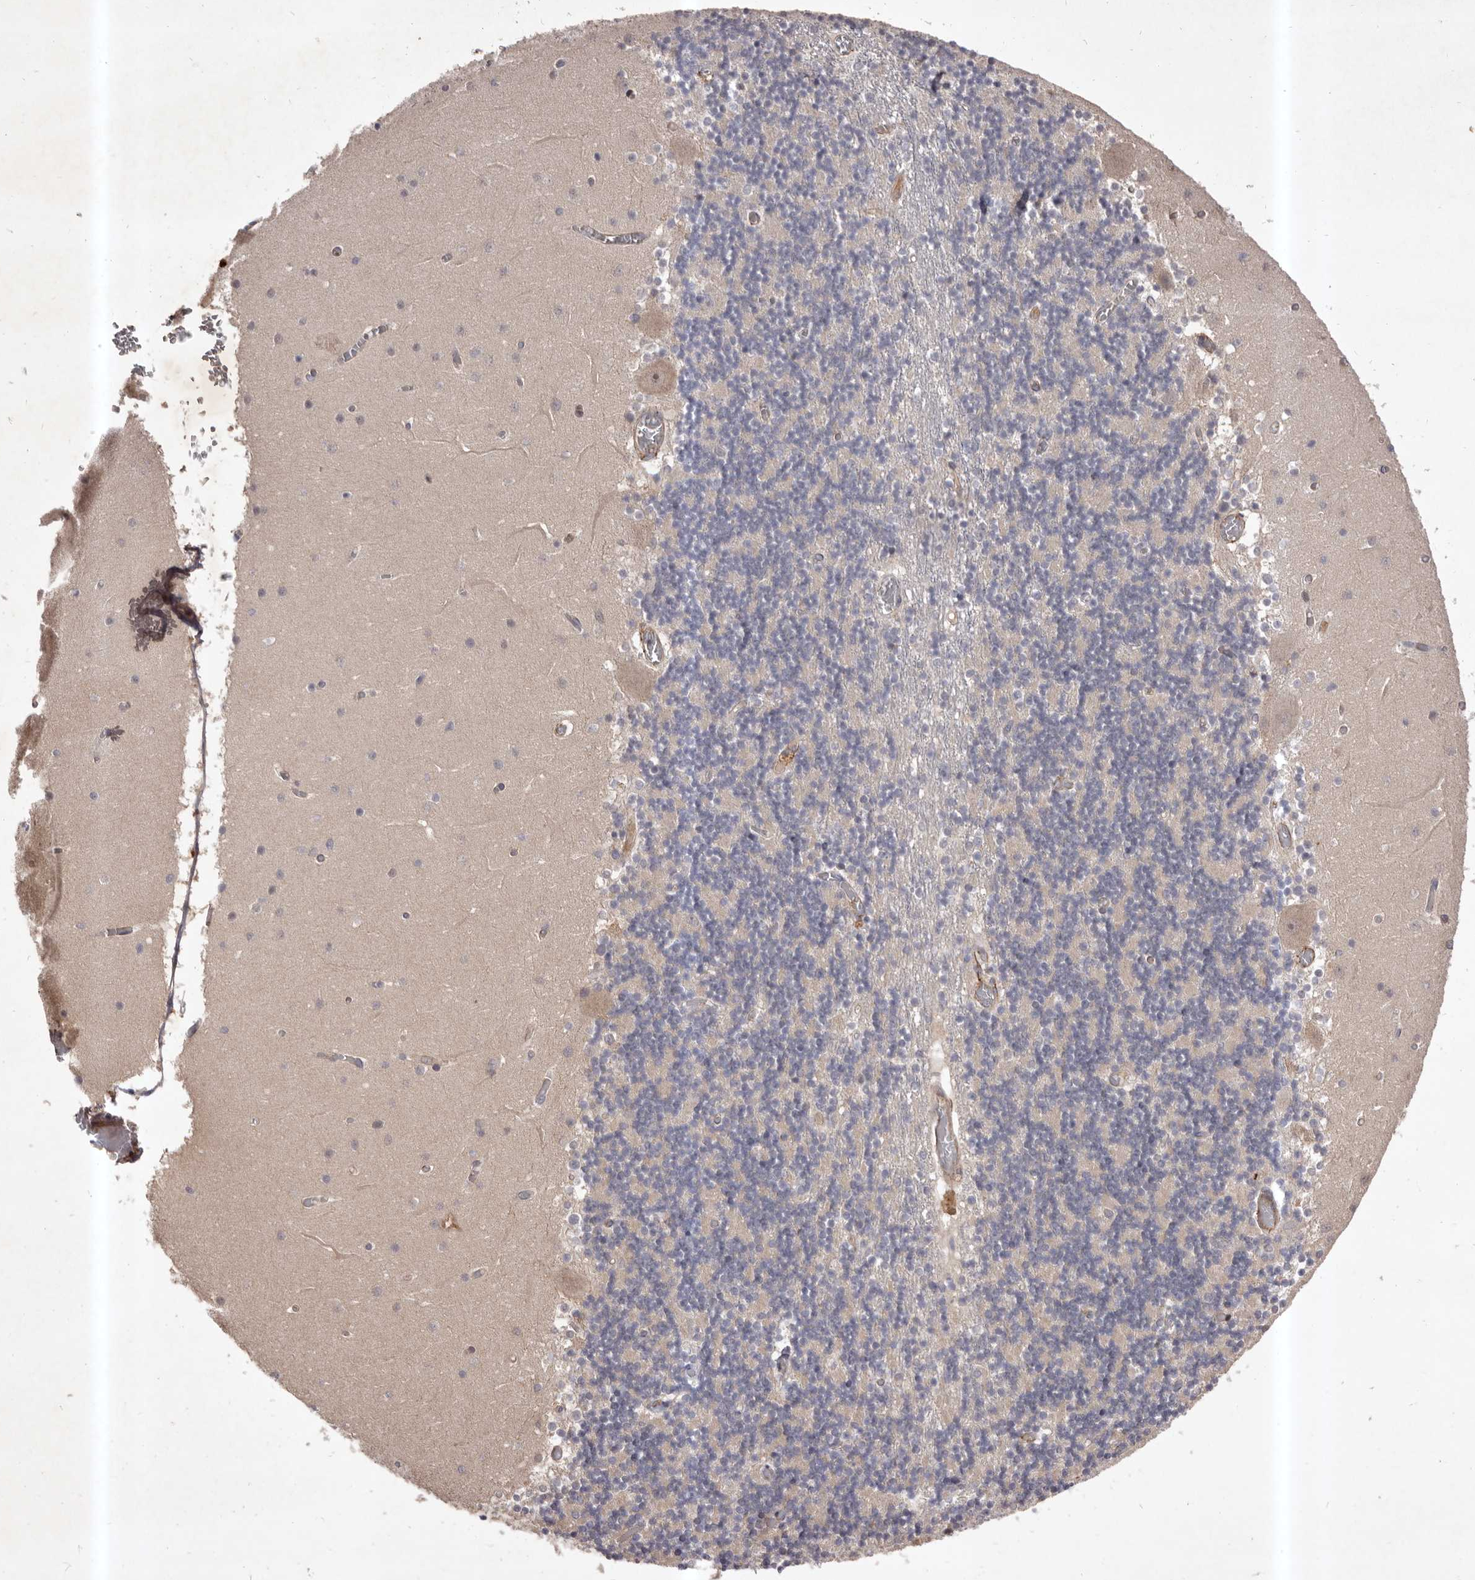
{"staining": {"intensity": "negative", "quantity": "none", "location": "none"}, "tissue": "cerebellum", "cell_type": "Cells in granular layer", "image_type": "normal", "snomed": [{"axis": "morphology", "description": "Normal tissue, NOS"}, {"axis": "topography", "description": "Cerebellum"}], "caption": "Cerebellum was stained to show a protein in brown. There is no significant staining in cells in granular layer. (DAB (3,3'-diaminobenzidine) immunohistochemistry (IHC), high magnification).", "gene": "HBS1L", "patient": {"sex": "female", "age": 28}}